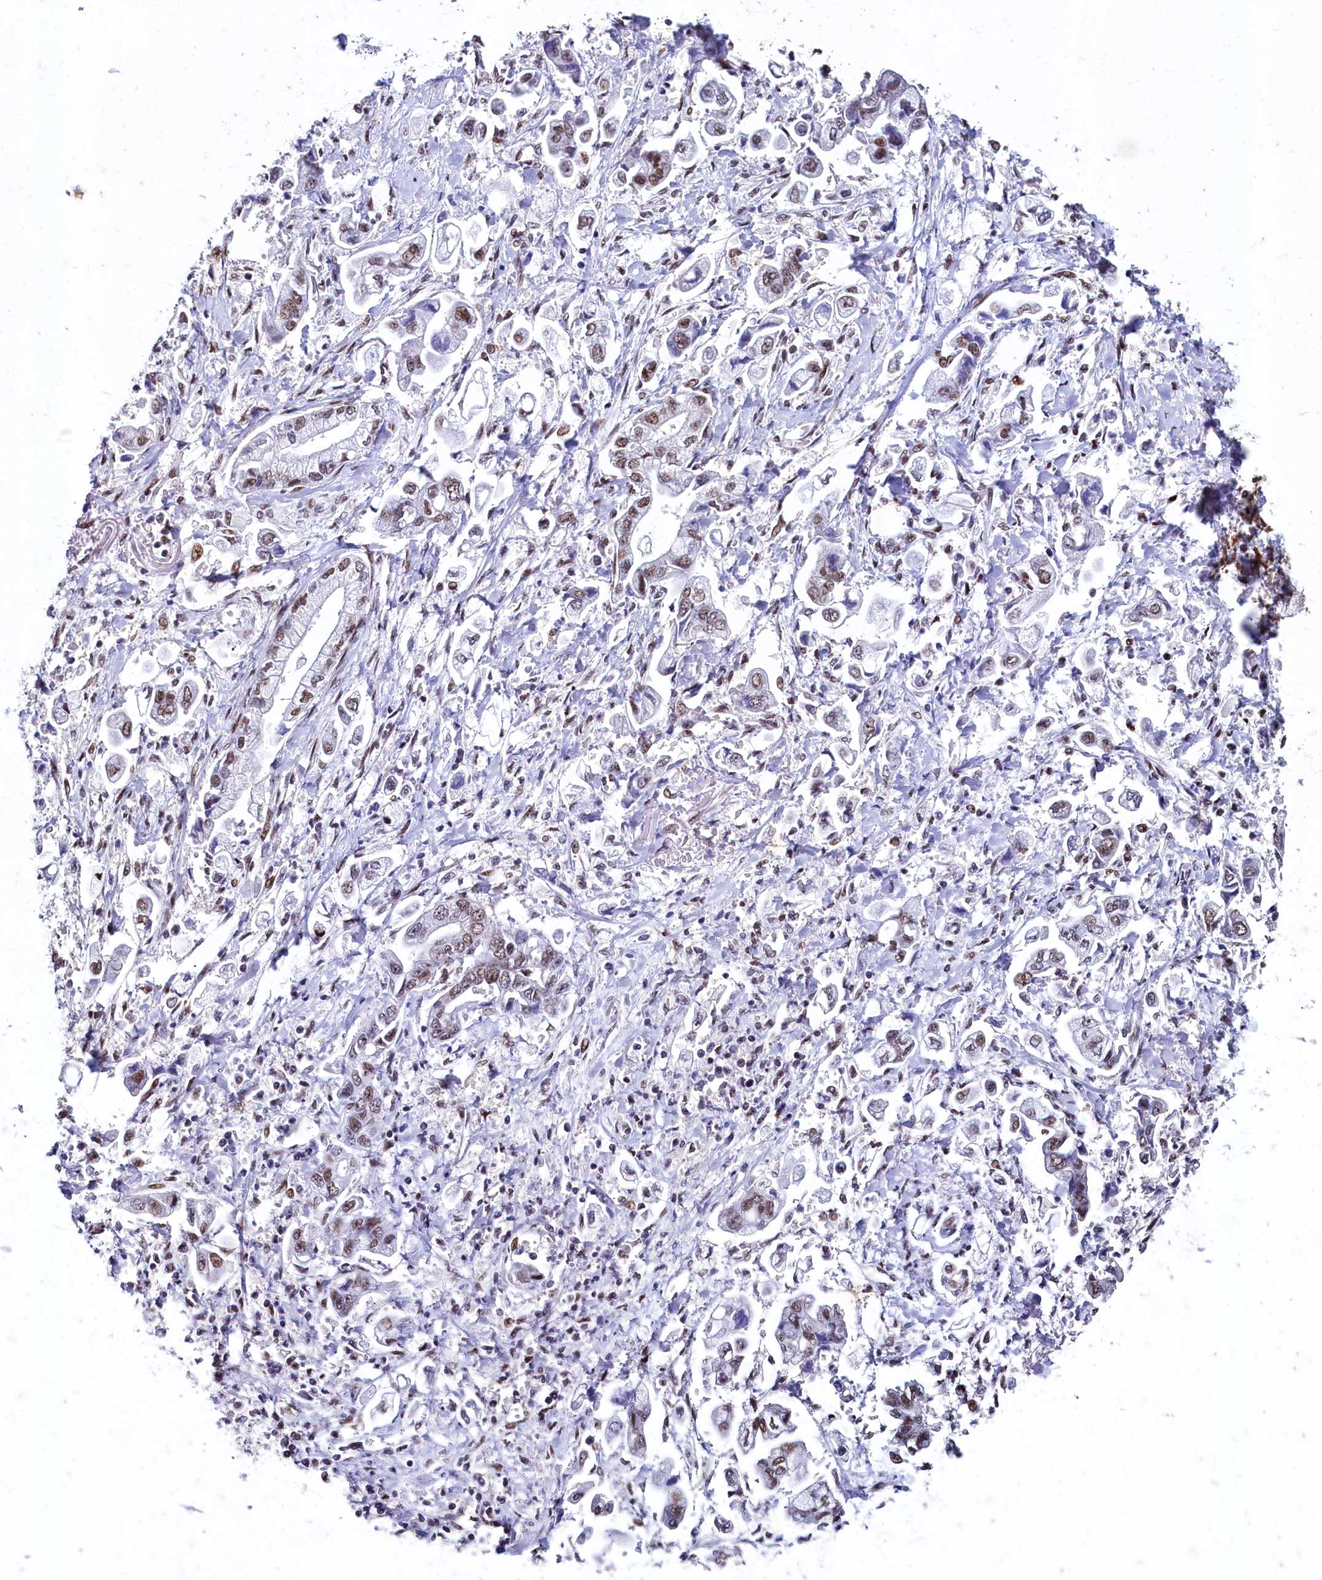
{"staining": {"intensity": "moderate", "quantity": "25%-75%", "location": "nuclear"}, "tissue": "stomach cancer", "cell_type": "Tumor cells", "image_type": "cancer", "snomed": [{"axis": "morphology", "description": "Adenocarcinoma, NOS"}, {"axis": "topography", "description": "Stomach"}], "caption": "The photomicrograph demonstrates staining of stomach cancer (adenocarcinoma), revealing moderate nuclear protein expression (brown color) within tumor cells.", "gene": "CPSF7", "patient": {"sex": "male", "age": 62}}